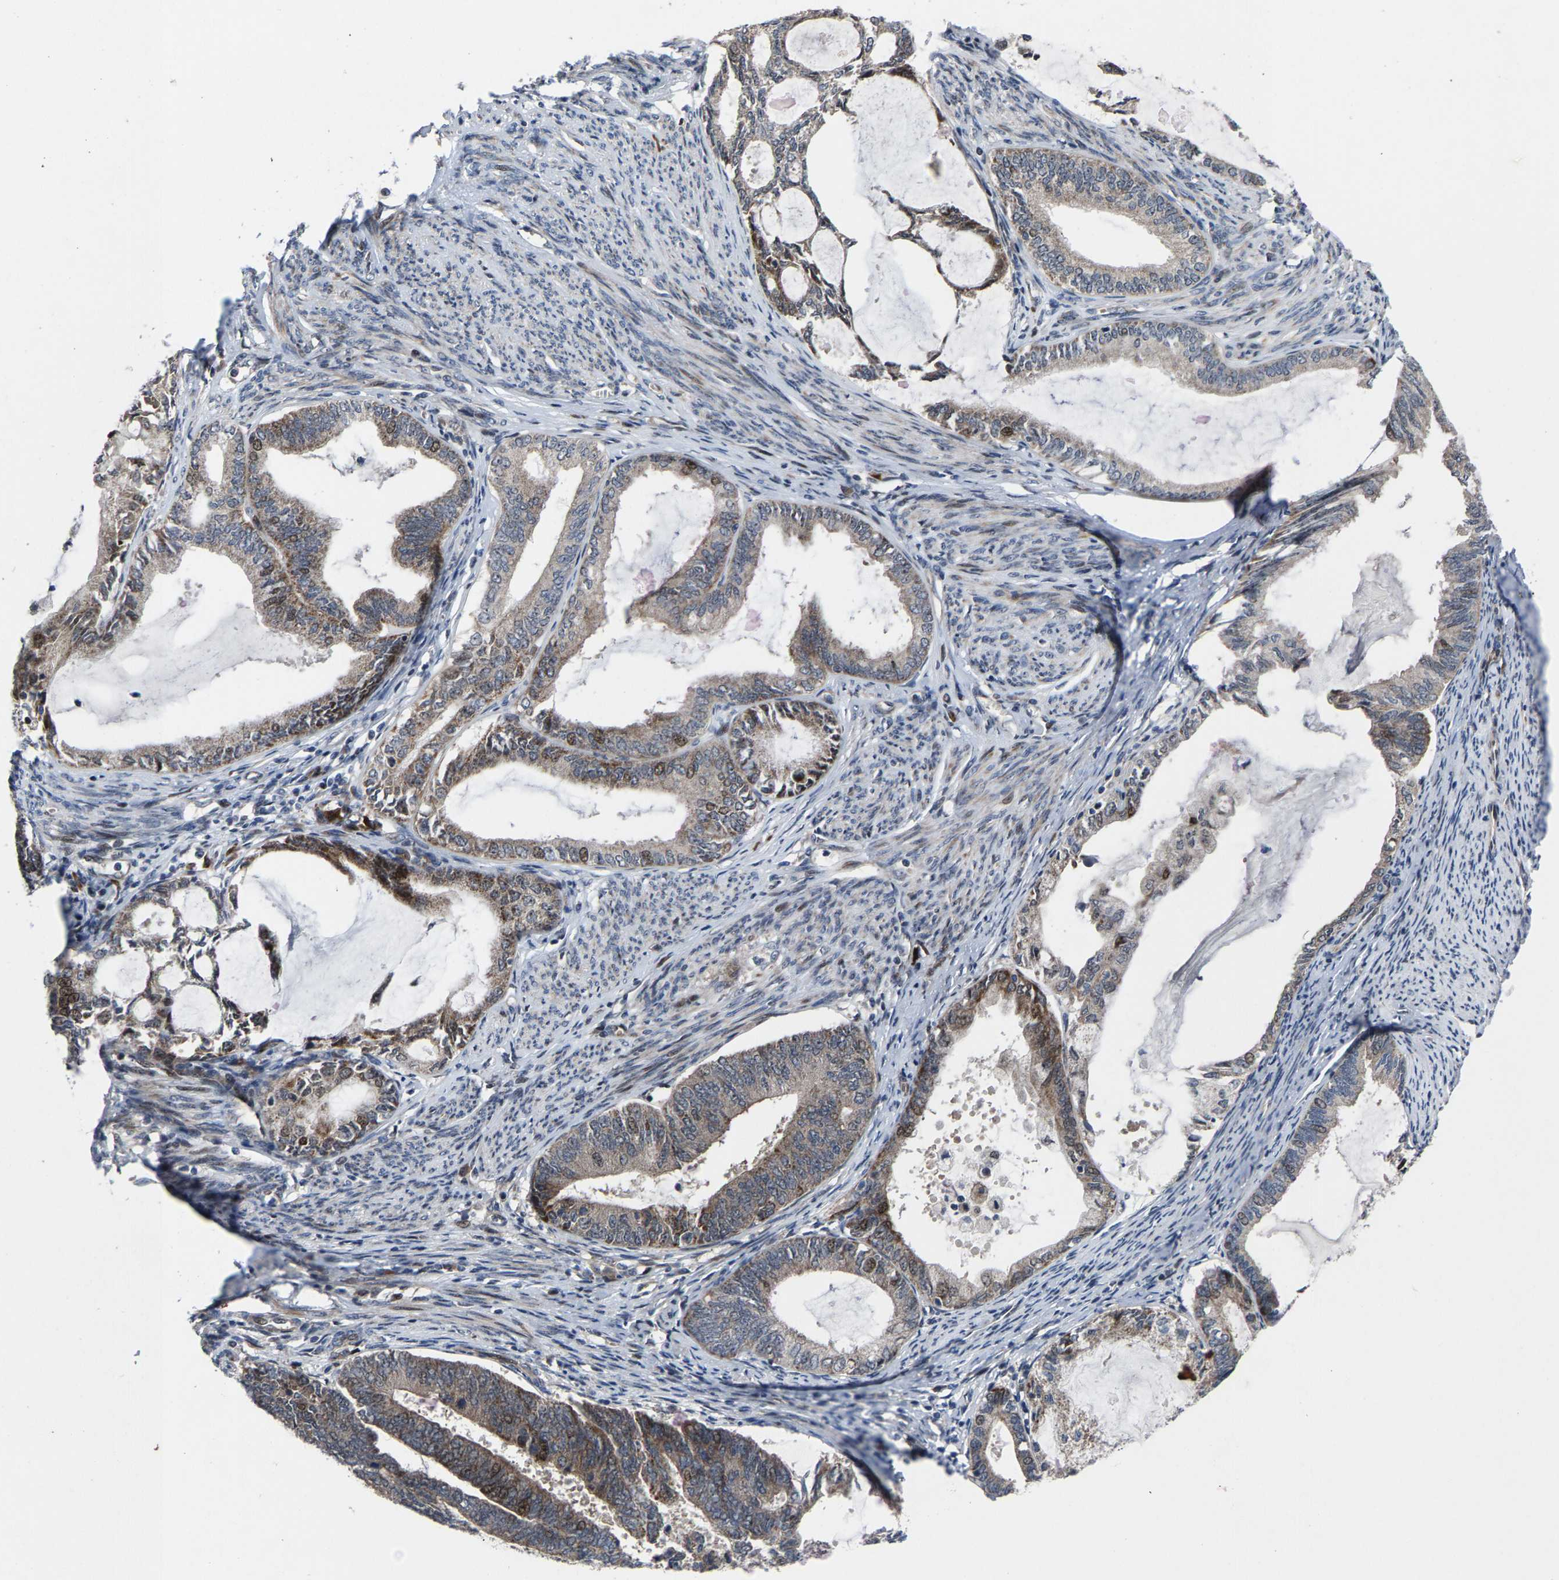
{"staining": {"intensity": "moderate", "quantity": "25%-75%", "location": "cytoplasmic/membranous,nuclear"}, "tissue": "endometrial cancer", "cell_type": "Tumor cells", "image_type": "cancer", "snomed": [{"axis": "morphology", "description": "Adenocarcinoma, NOS"}, {"axis": "topography", "description": "Endometrium"}], "caption": "Protein staining of endometrial adenocarcinoma tissue demonstrates moderate cytoplasmic/membranous and nuclear positivity in approximately 25%-75% of tumor cells. (brown staining indicates protein expression, while blue staining denotes nuclei).", "gene": "HAUS6", "patient": {"sex": "female", "age": 86}}